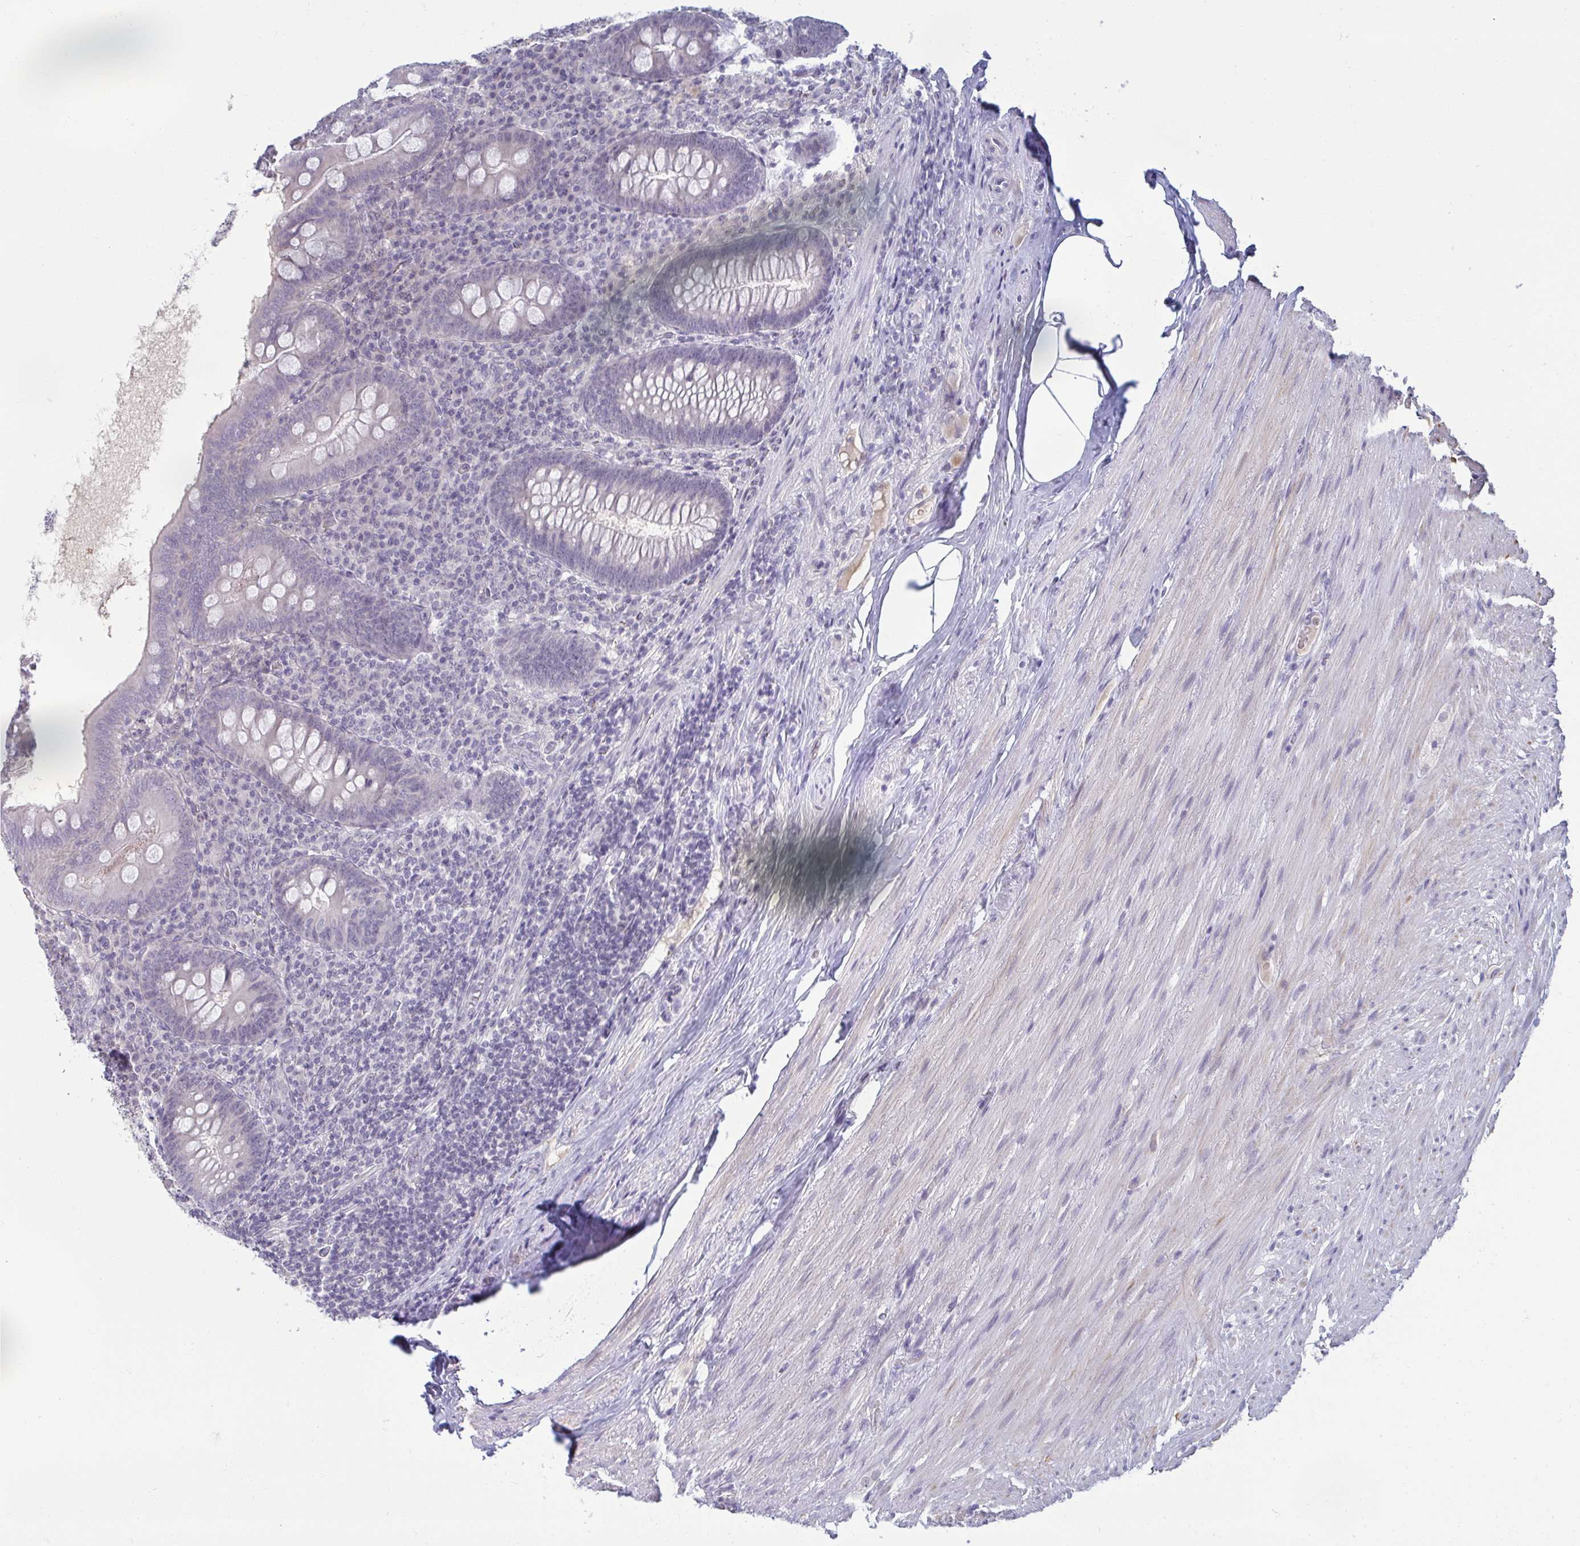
{"staining": {"intensity": "negative", "quantity": "none", "location": "none"}, "tissue": "appendix", "cell_type": "Glandular cells", "image_type": "normal", "snomed": [{"axis": "morphology", "description": "Normal tissue, NOS"}, {"axis": "topography", "description": "Appendix"}], "caption": "Immunohistochemistry (IHC) image of benign appendix: human appendix stained with DAB demonstrates no significant protein expression in glandular cells.", "gene": "RNASEH1", "patient": {"sex": "male", "age": 71}}